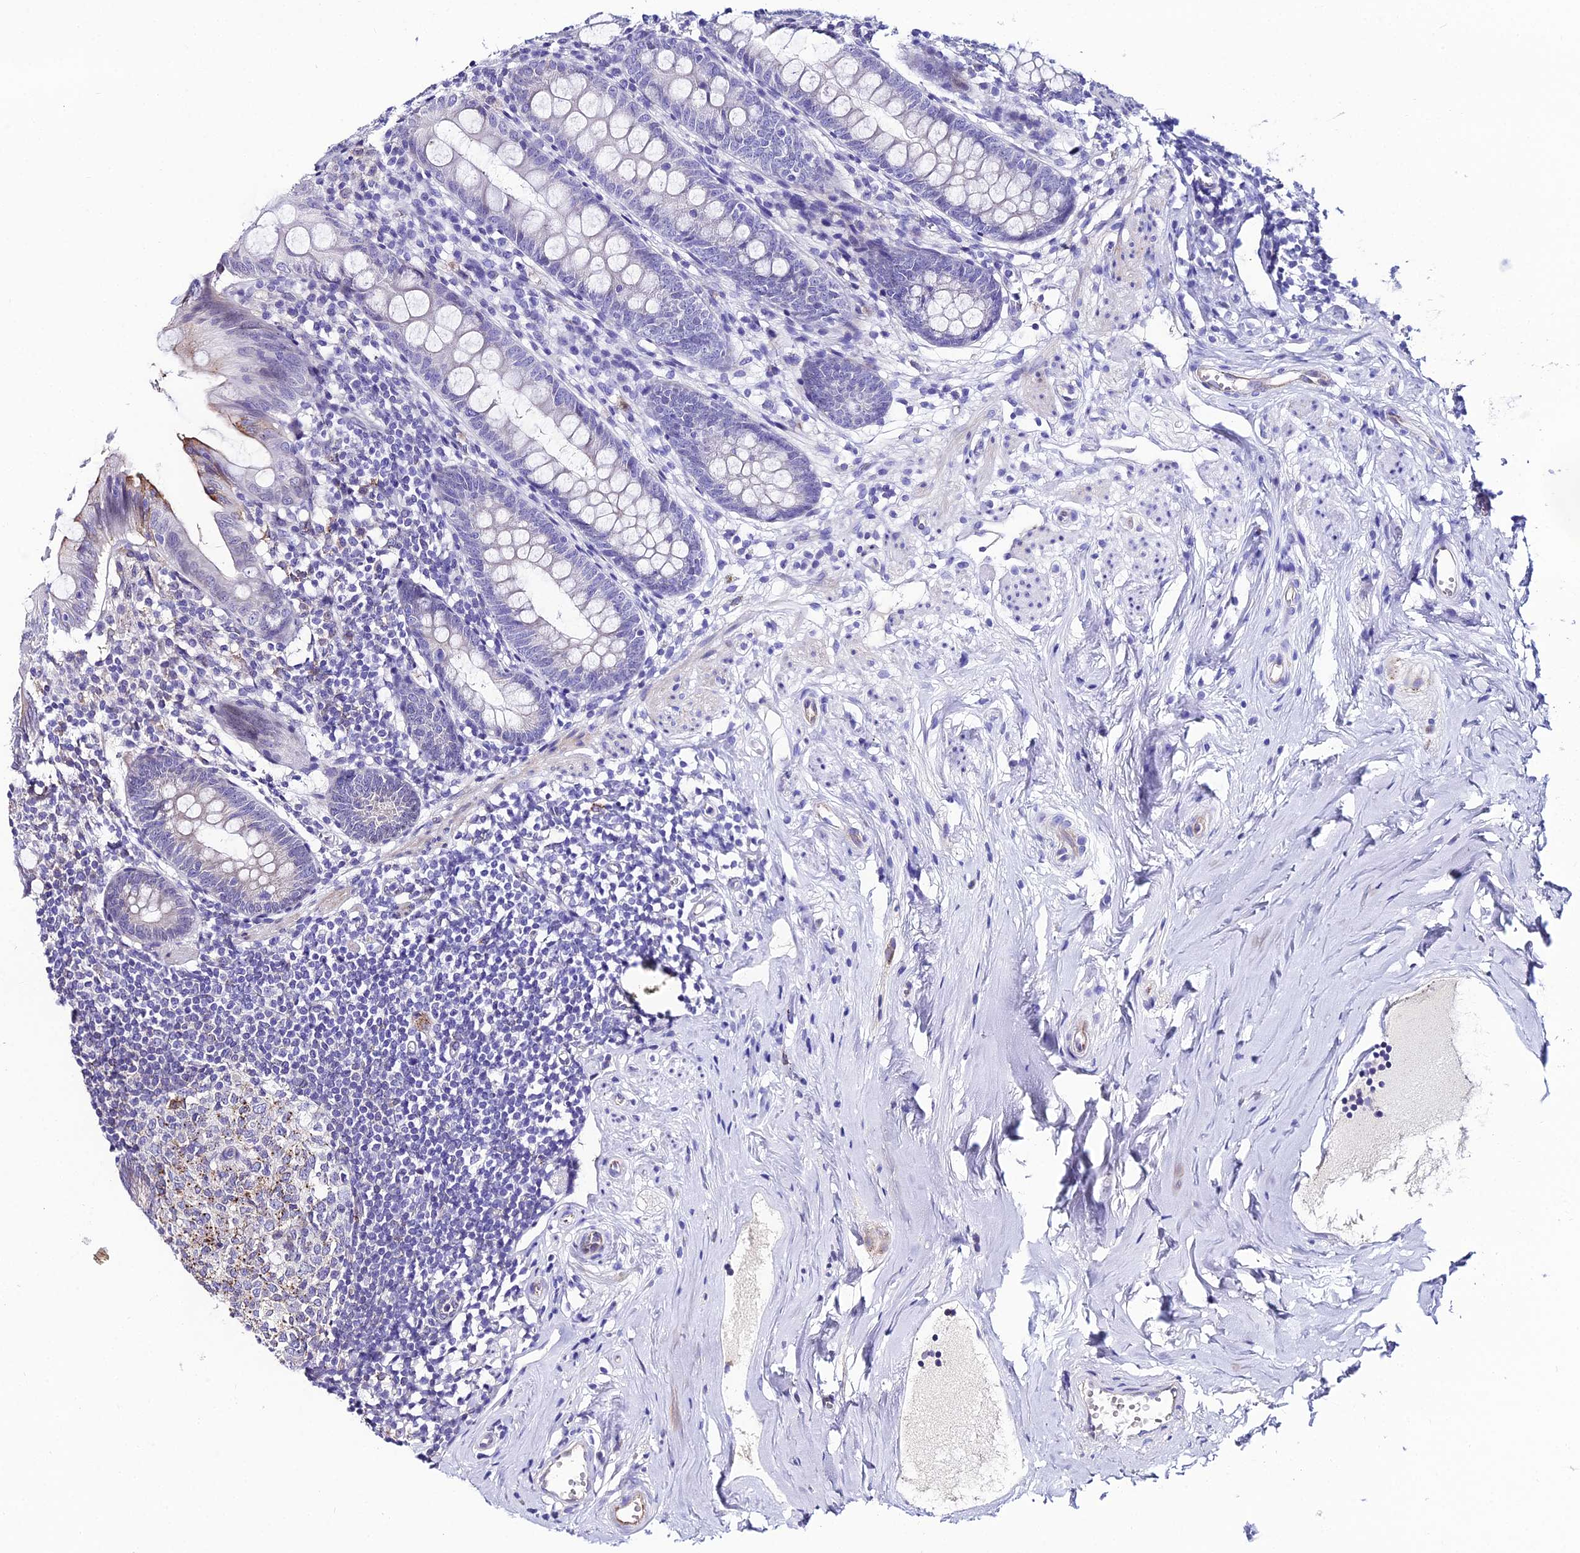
{"staining": {"intensity": "moderate", "quantity": "<25%", "location": "cytoplasmic/membranous"}, "tissue": "appendix", "cell_type": "Glandular cells", "image_type": "normal", "snomed": [{"axis": "morphology", "description": "Normal tissue, NOS"}, {"axis": "topography", "description": "Appendix"}], "caption": "Immunohistochemistry (DAB (3,3'-diaminobenzidine)) staining of unremarkable human appendix displays moderate cytoplasmic/membranous protein expression in approximately <25% of glandular cells. (DAB (3,3'-diaminobenzidine) = brown stain, brightfield microscopy at high magnification).", "gene": "DDX19A", "patient": {"sex": "female", "age": 51}}